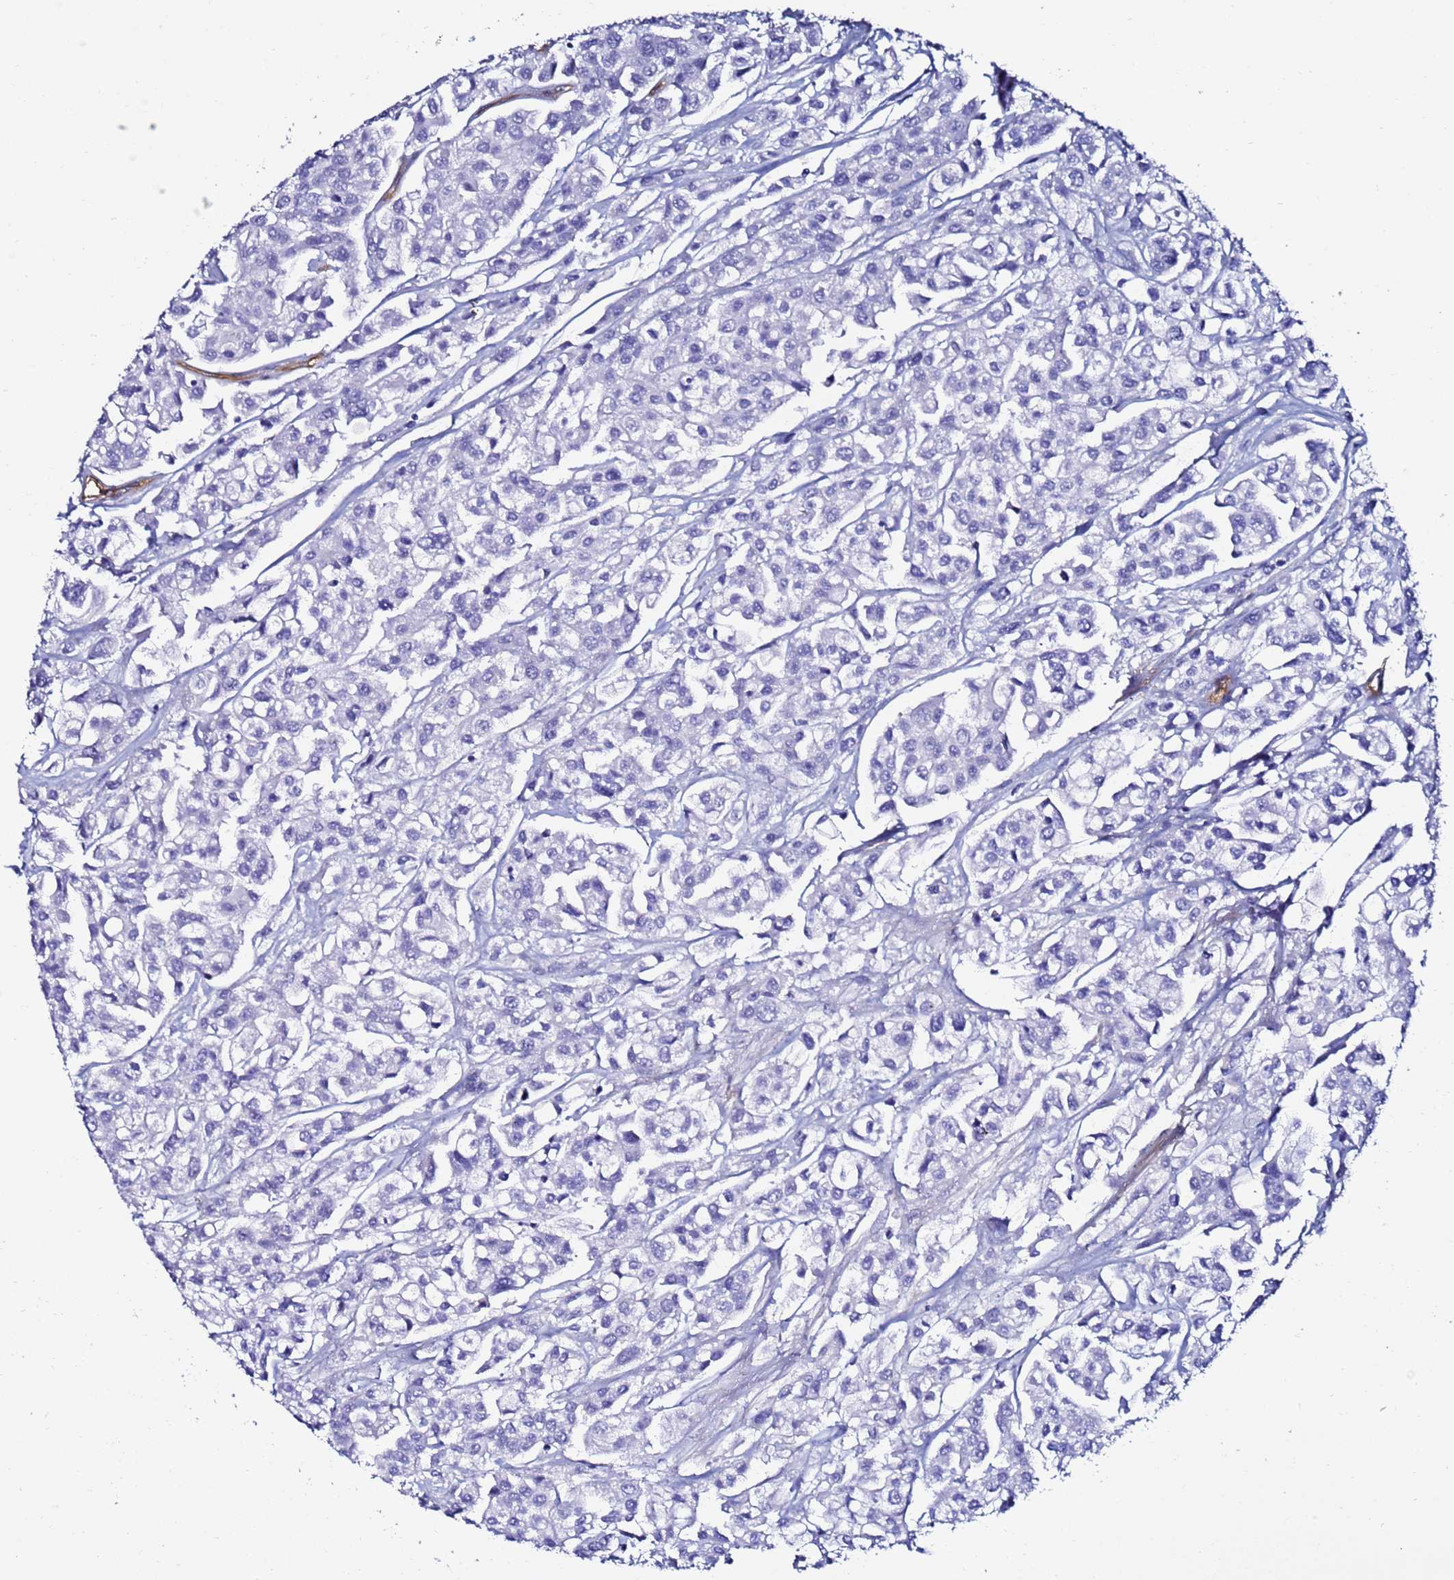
{"staining": {"intensity": "negative", "quantity": "none", "location": "none"}, "tissue": "urothelial cancer", "cell_type": "Tumor cells", "image_type": "cancer", "snomed": [{"axis": "morphology", "description": "Urothelial carcinoma, High grade"}, {"axis": "topography", "description": "Urinary bladder"}], "caption": "A histopathology image of urothelial carcinoma (high-grade) stained for a protein demonstrates no brown staining in tumor cells.", "gene": "DEFB104A", "patient": {"sex": "male", "age": 67}}